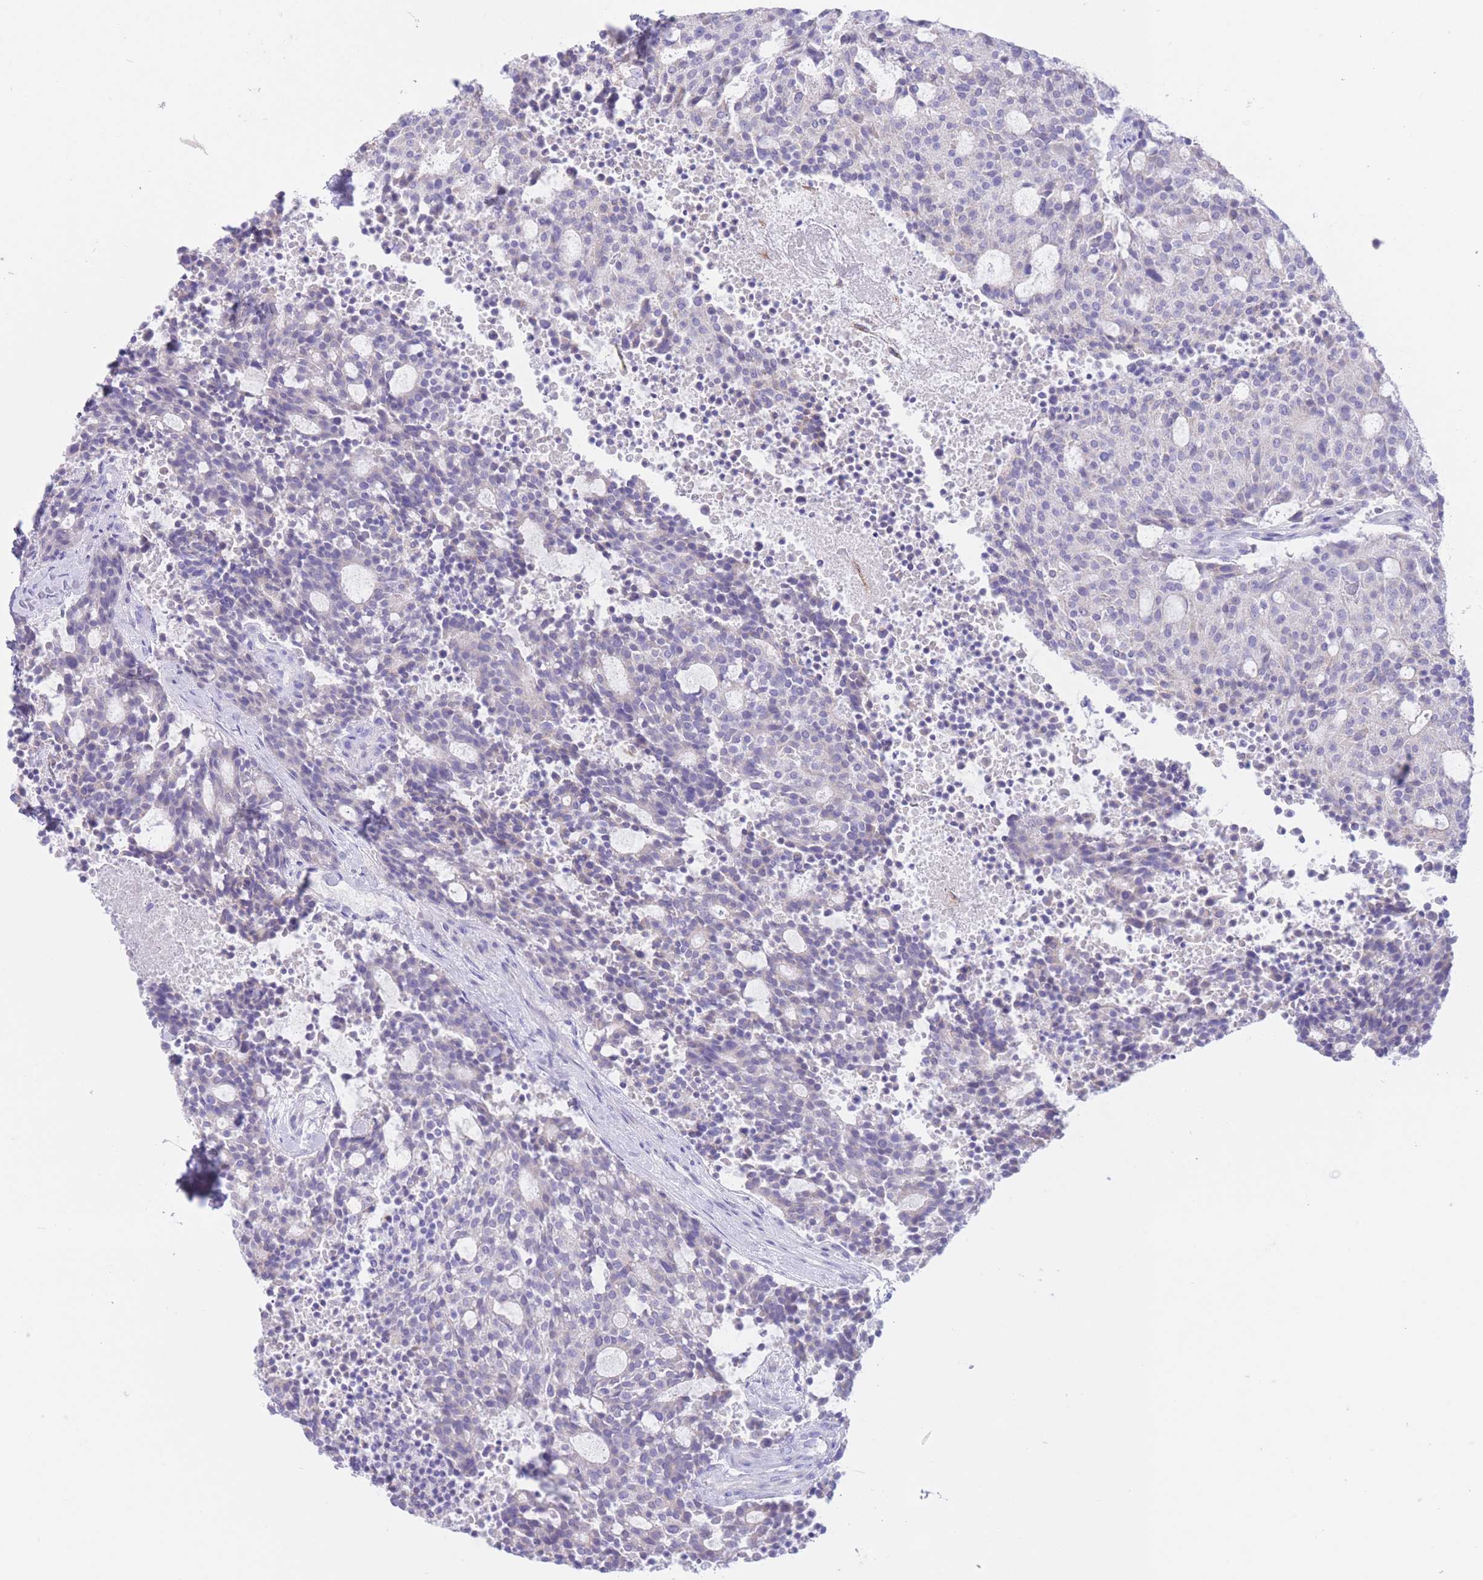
{"staining": {"intensity": "negative", "quantity": "none", "location": "none"}, "tissue": "carcinoid", "cell_type": "Tumor cells", "image_type": "cancer", "snomed": [{"axis": "morphology", "description": "Carcinoid, malignant, NOS"}, {"axis": "topography", "description": "Pancreas"}], "caption": "Immunohistochemistry photomicrograph of neoplastic tissue: carcinoid stained with DAB displays no significant protein positivity in tumor cells.", "gene": "FAH", "patient": {"sex": "female", "age": 54}}